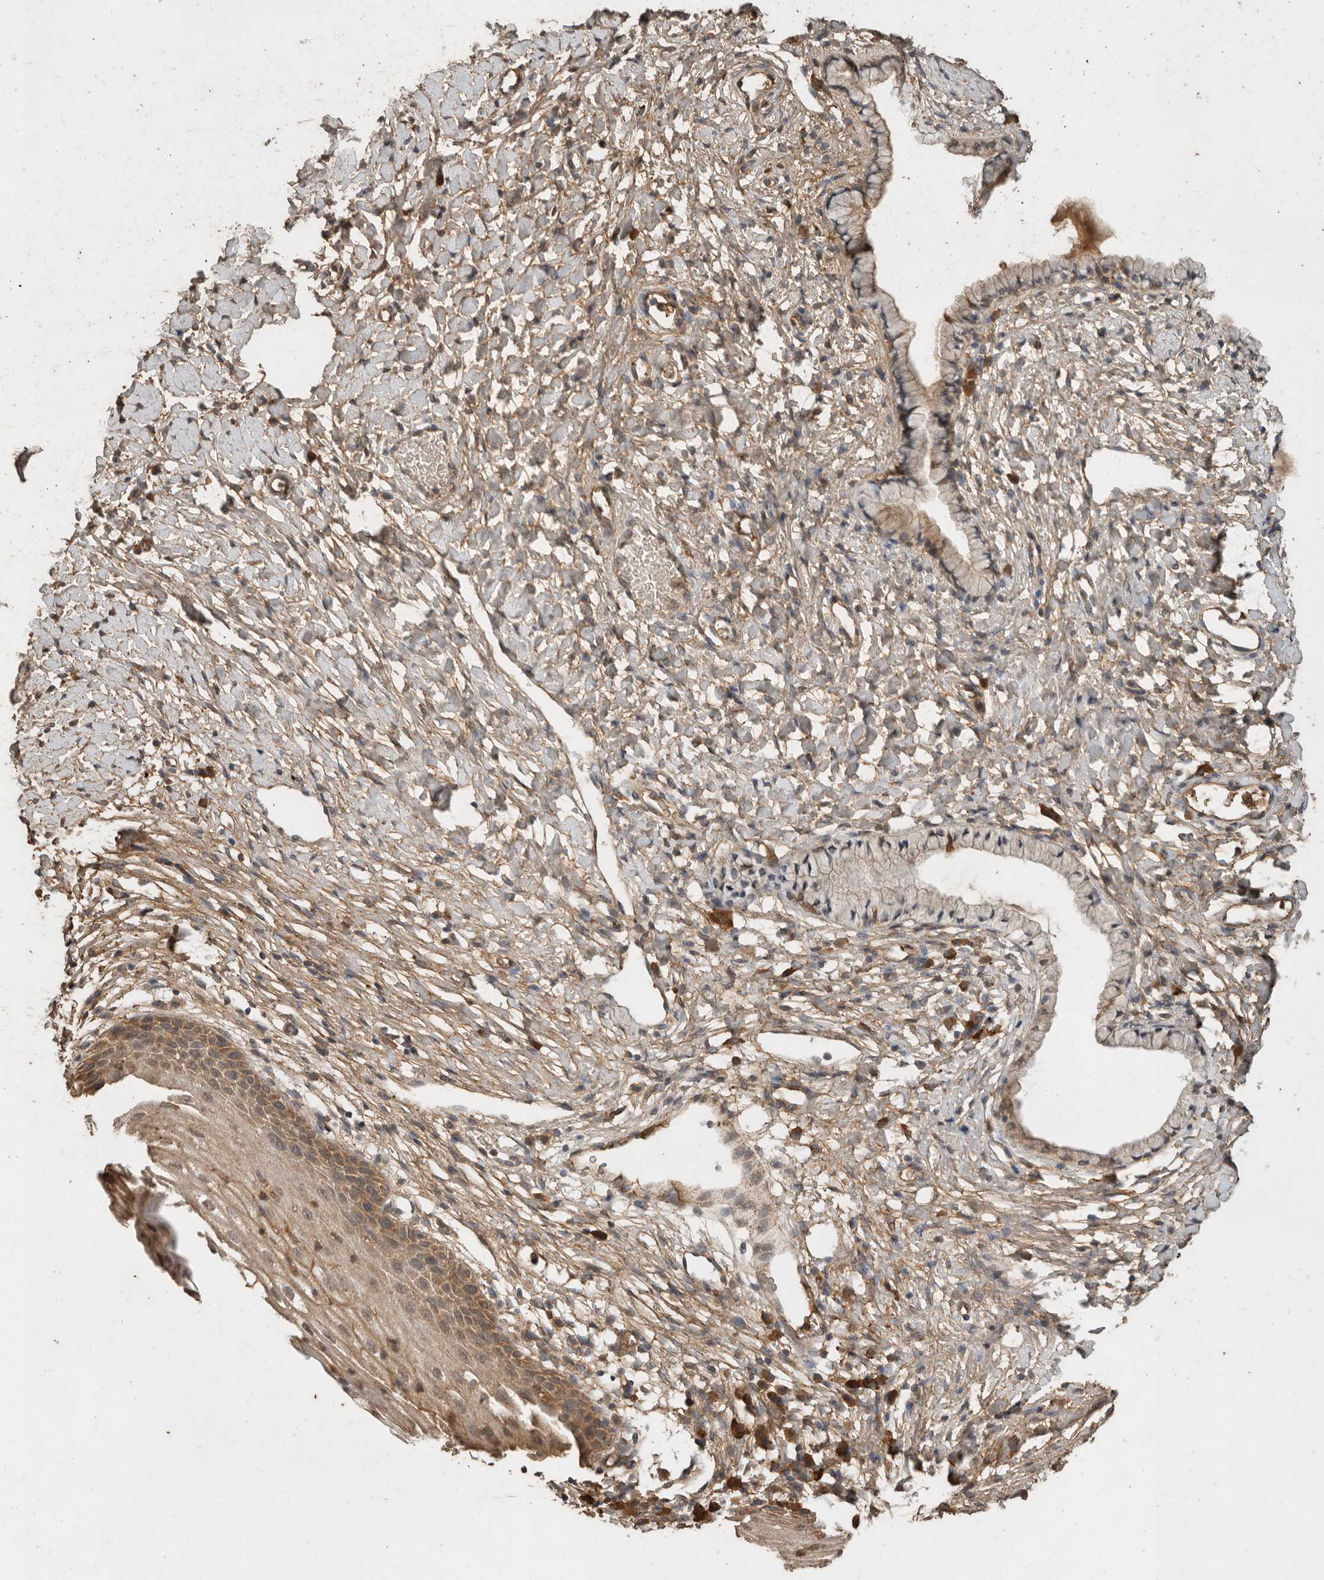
{"staining": {"intensity": "moderate", "quantity": "<25%", "location": "cytoplasmic/membranous"}, "tissue": "cervix", "cell_type": "Glandular cells", "image_type": "normal", "snomed": [{"axis": "morphology", "description": "Normal tissue, NOS"}, {"axis": "topography", "description": "Cervix"}], "caption": "Normal cervix was stained to show a protein in brown. There is low levels of moderate cytoplasmic/membranous expression in about <25% of glandular cells.", "gene": "CTF1", "patient": {"sex": "female", "age": 72}}